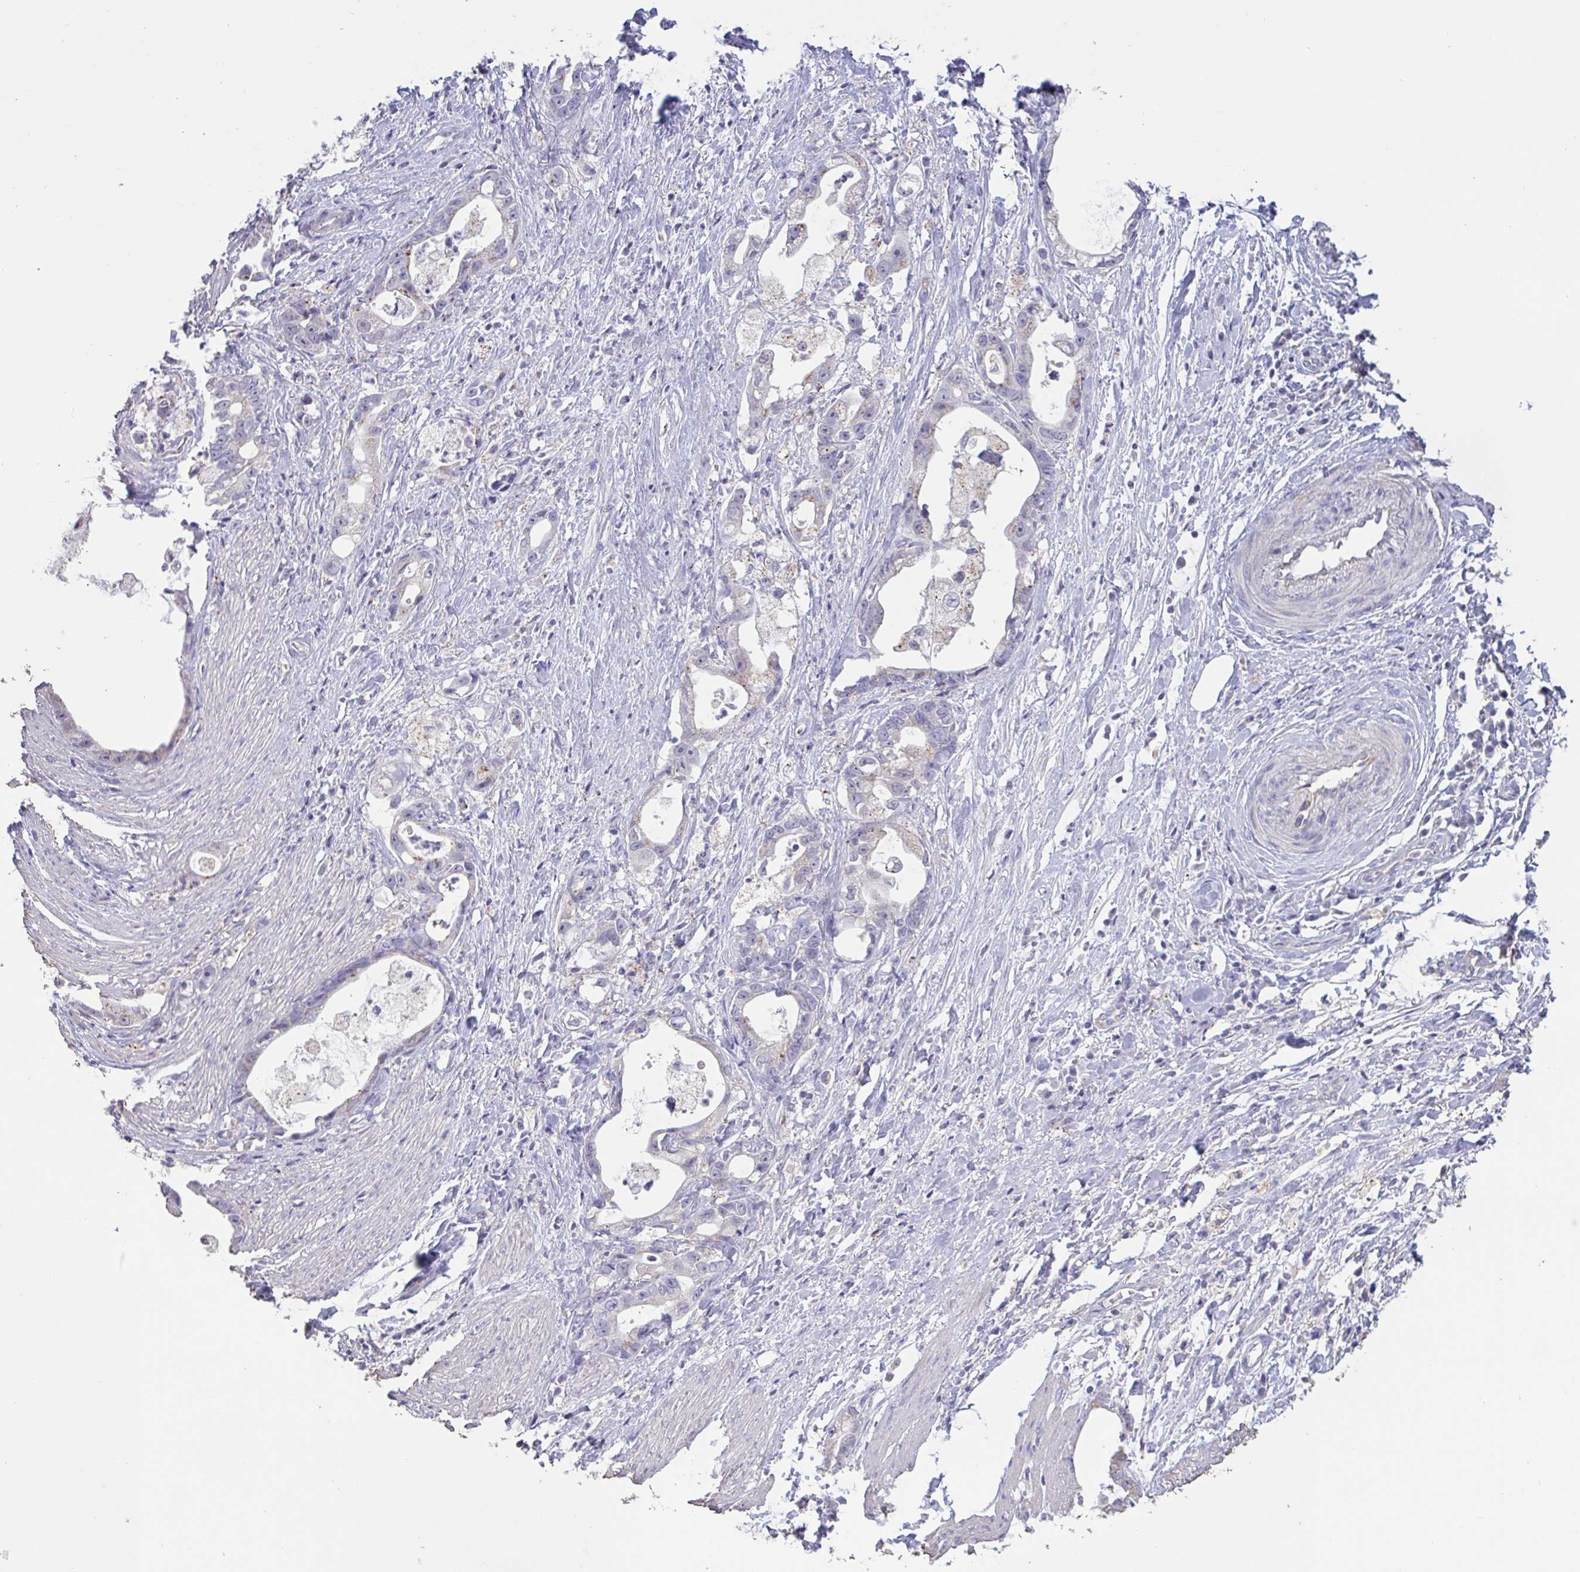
{"staining": {"intensity": "moderate", "quantity": "<25%", "location": "cytoplasmic/membranous"}, "tissue": "stomach cancer", "cell_type": "Tumor cells", "image_type": "cancer", "snomed": [{"axis": "morphology", "description": "Adenocarcinoma, NOS"}, {"axis": "topography", "description": "Stomach"}], "caption": "DAB immunohistochemical staining of stomach cancer demonstrates moderate cytoplasmic/membranous protein staining in about <25% of tumor cells. (brown staining indicates protein expression, while blue staining denotes nuclei).", "gene": "CHMP5", "patient": {"sex": "male", "age": 55}}